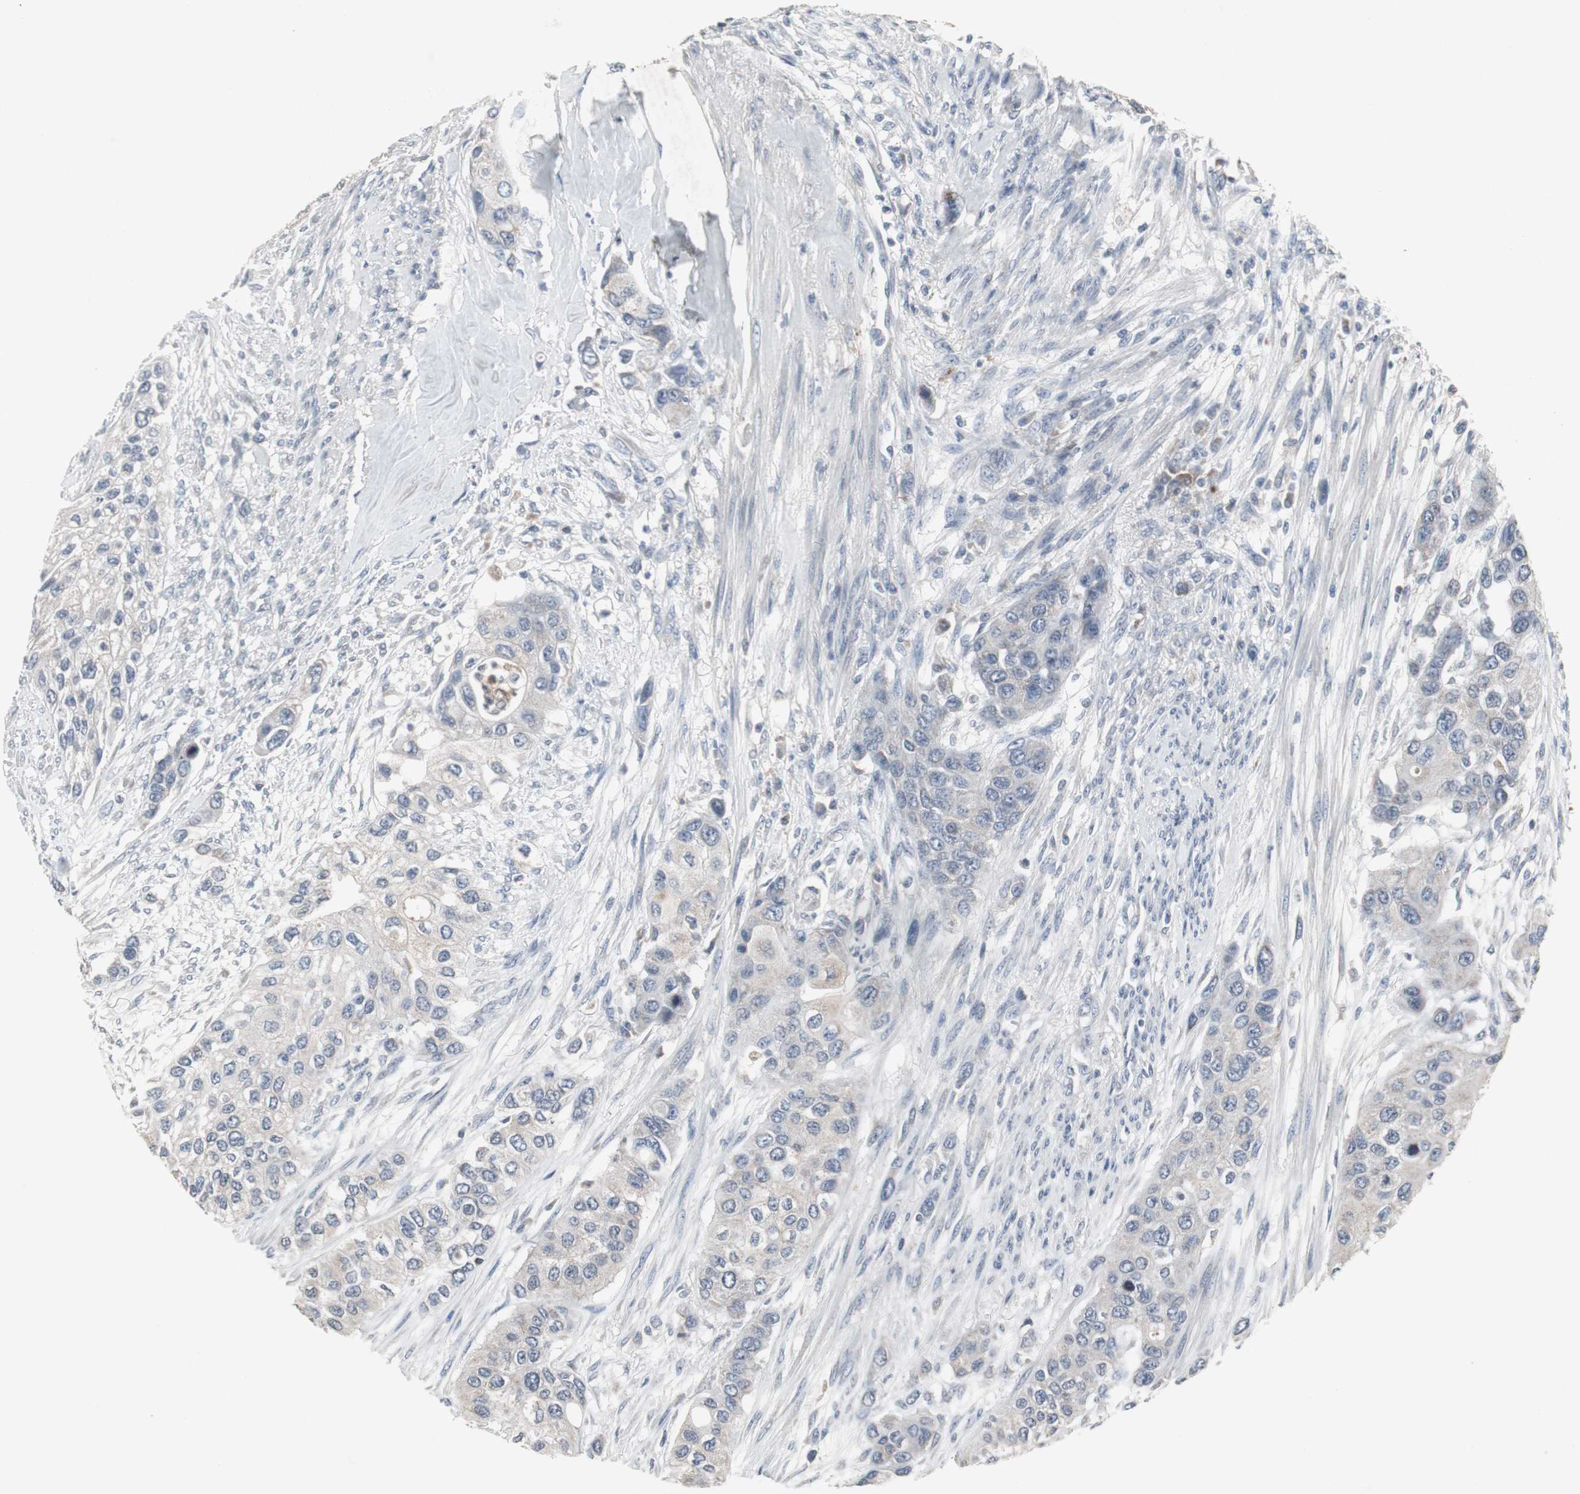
{"staining": {"intensity": "weak", "quantity": "25%-75%", "location": "cytoplasmic/membranous"}, "tissue": "urothelial cancer", "cell_type": "Tumor cells", "image_type": "cancer", "snomed": [{"axis": "morphology", "description": "Urothelial carcinoma, High grade"}, {"axis": "topography", "description": "Urinary bladder"}], "caption": "This is a photomicrograph of immunohistochemistry staining of urothelial carcinoma (high-grade), which shows weak positivity in the cytoplasmic/membranous of tumor cells.", "gene": "ACAA1", "patient": {"sex": "female", "age": 56}}